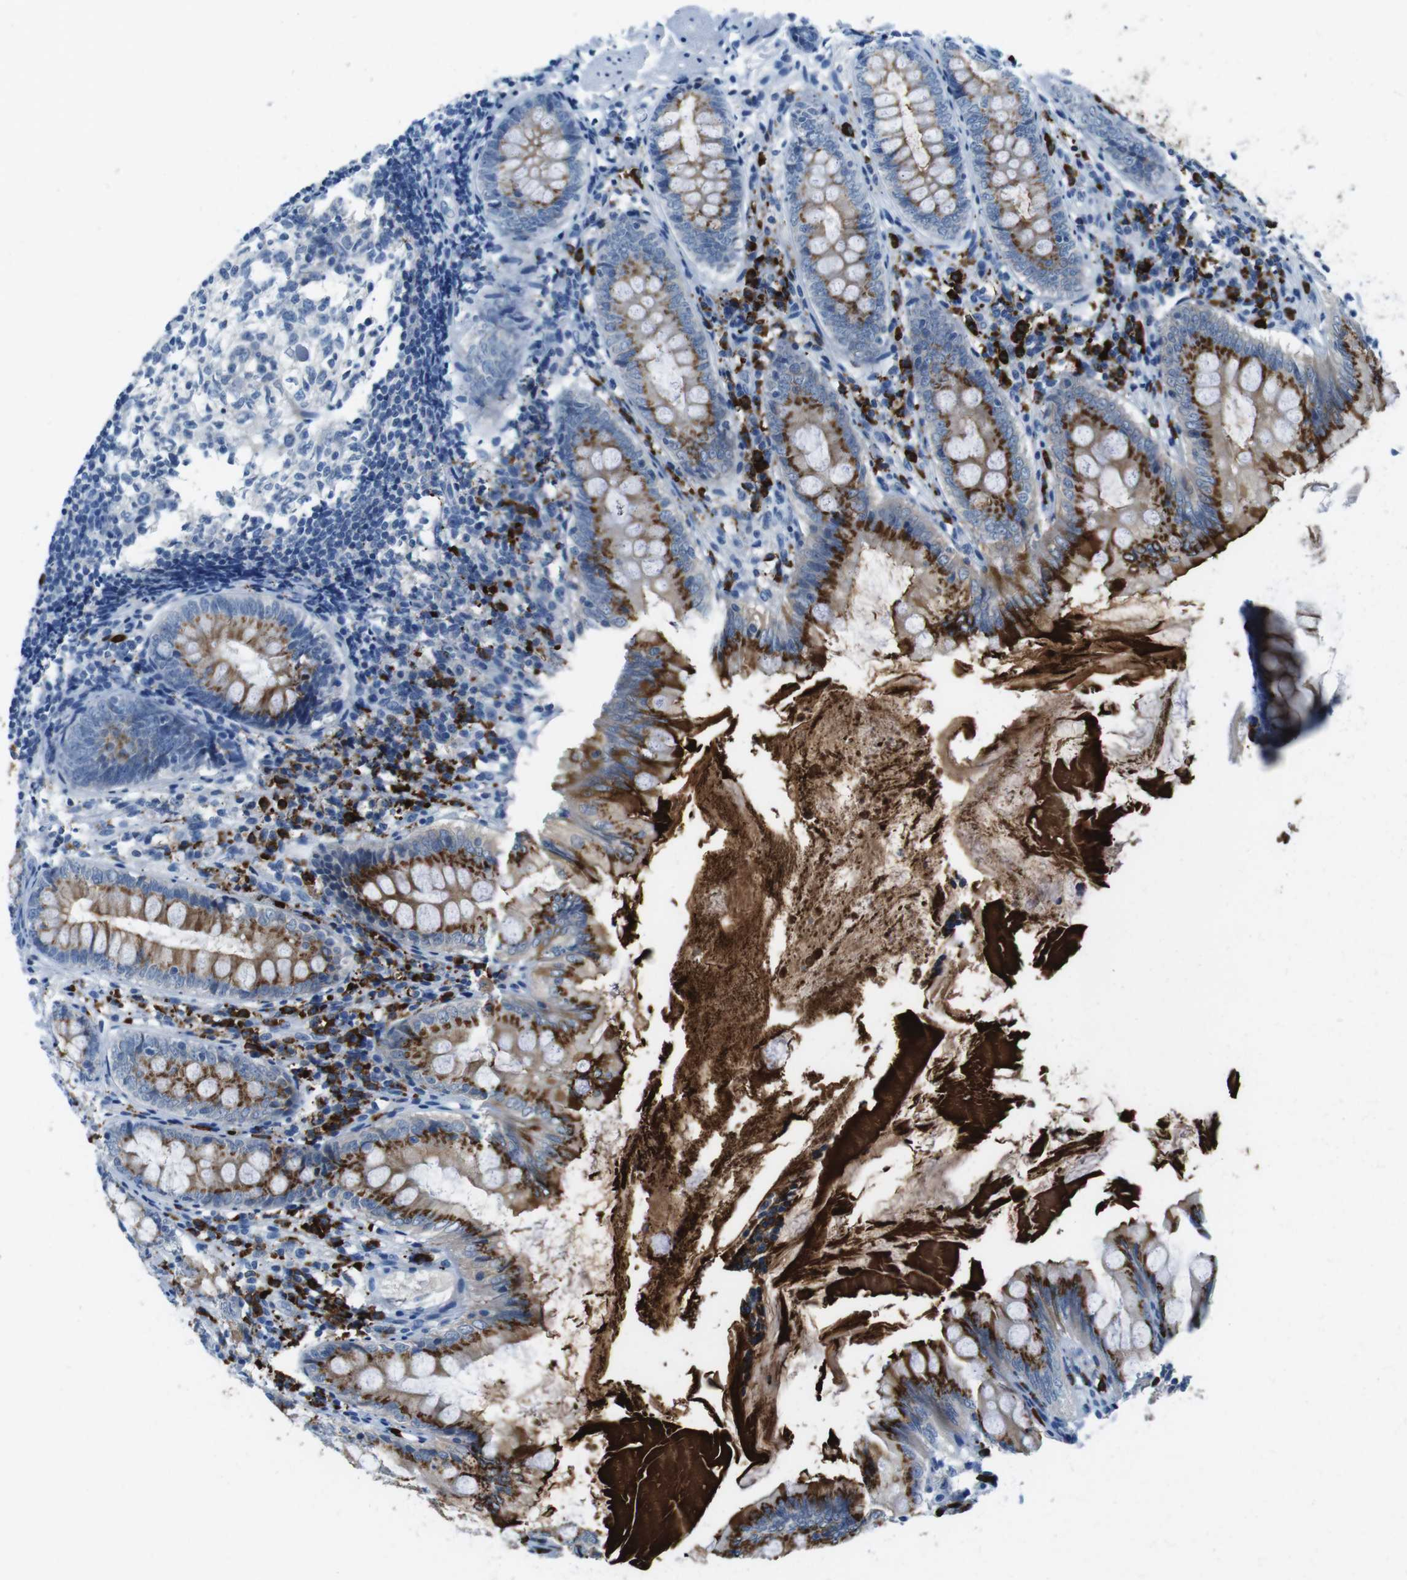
{"staining": {"intensity": "moderate", "quantity": ">75%", "location": "cytoplasmic/membranous"}, "tissue": "appendix", "cell_type": "Glandular cells", "image_type": "normal", "snomed": [{"axis": "morphology", "description": "Normal tissue, NOS"}, {"axis": "topography", "description": "Appendix"}], "caption": "Immunohistochemistry micrograph of unremarkable human appendix stained for a protein (brown), which displays medium levels of moderate cytoplasmic/membranous expression in approximately >75% of glandular cells.", "gene": "SLC35A3", "patient": {"sex": "female", "age": 77}}